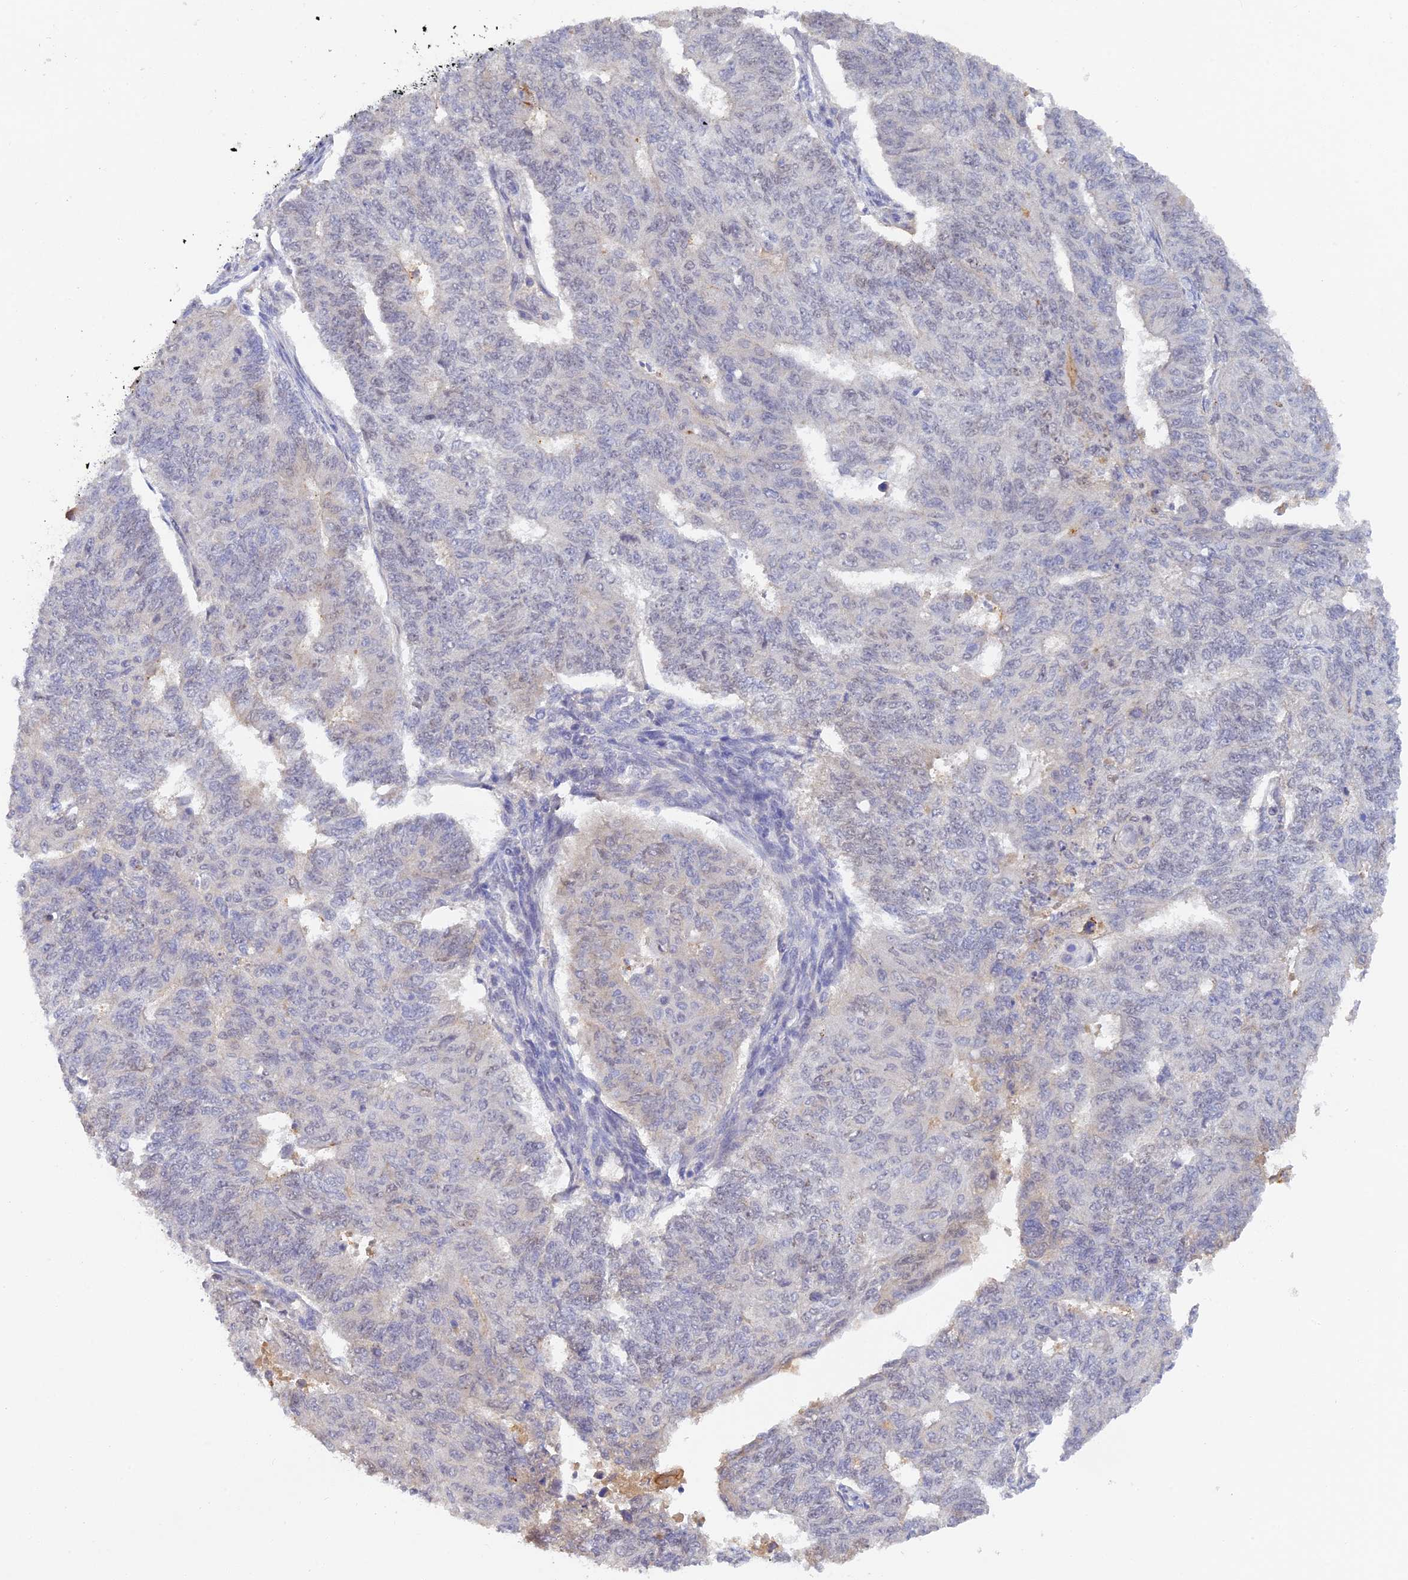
{"staining": {"intensity": "negative", "quantity": "none", "location": "none"}, "tissue": "endometrial cancer", "cell_type": "Tumor cells", "image_type": "cancer", "snomed": [{"axis": "morphology", "description": "Adenocarcinoma, NOS"}, {"axis": "topography", "description": "Endometrium"}], "caption": "Immunohistochemical staining of endometrial cancer (adenocarcinoma) shows no significant staining in tumor cells. (Stains: DAB immunohistochemistry (IHC) with hematoxylin counter stain, Microscopy: brightfield microscopy at high magnification).", "gene": "ZNF436", "patient": {"sex": "female", "age": 32}}